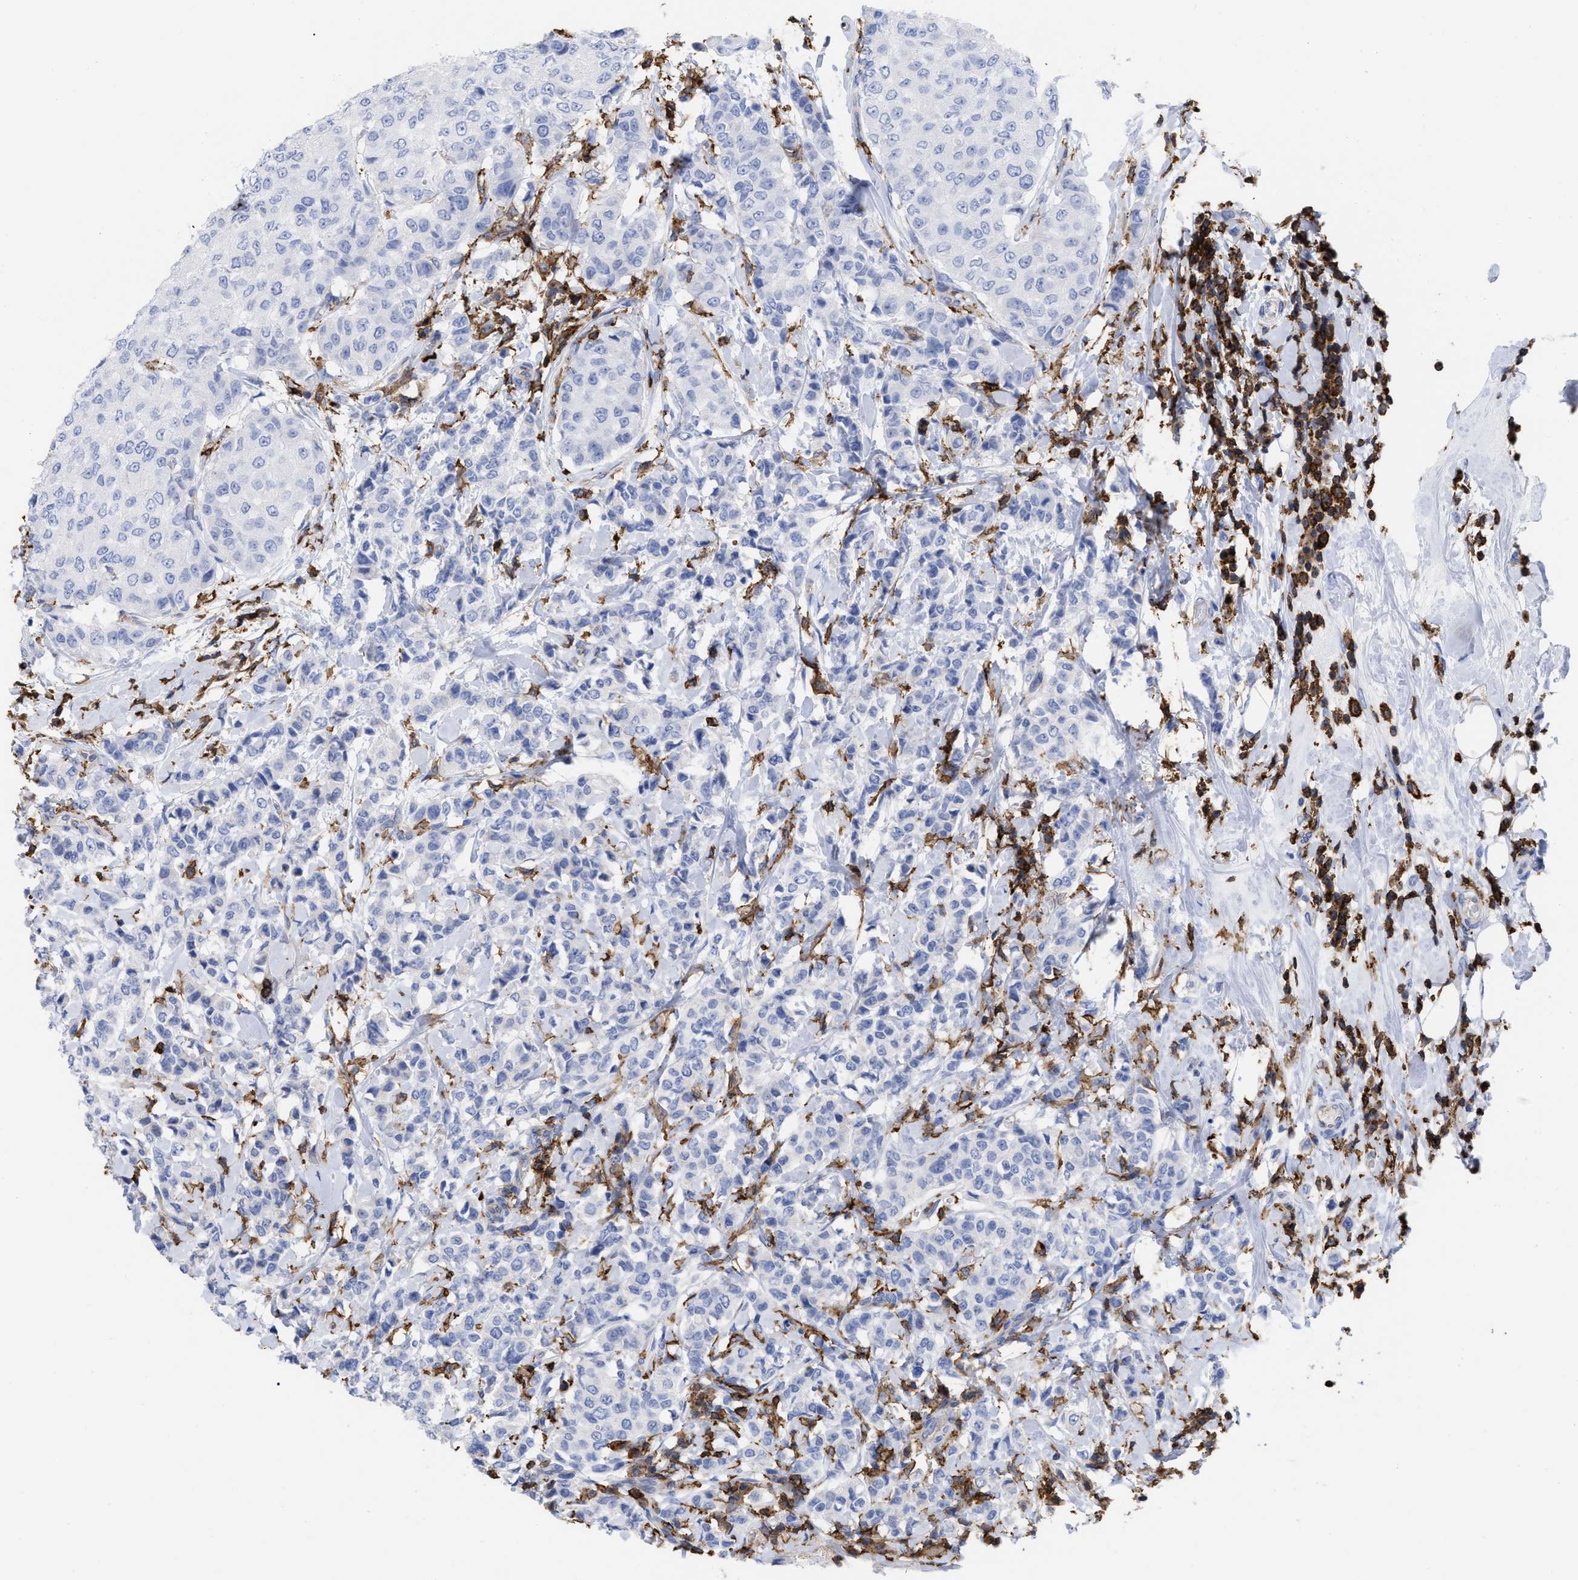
{"staining": {"intensity": "negative", "quantity": "none", "location": "none"}, "tissue": "breast cancer", "cell_type": "Tumor cells", "image_type": "cancer", "snomed": [{"axis": "morphology", "description": "Duct carcinoma"}, {"axis": "topography", "description": "Breast"}], "caption": "This is an immunohistochemistry photomicrograph of breast invasive ductal carcinoma. There is no expression in tumor cells.", "gene": "HCLS1", "patient": {"sex": "female", "age": 27}}